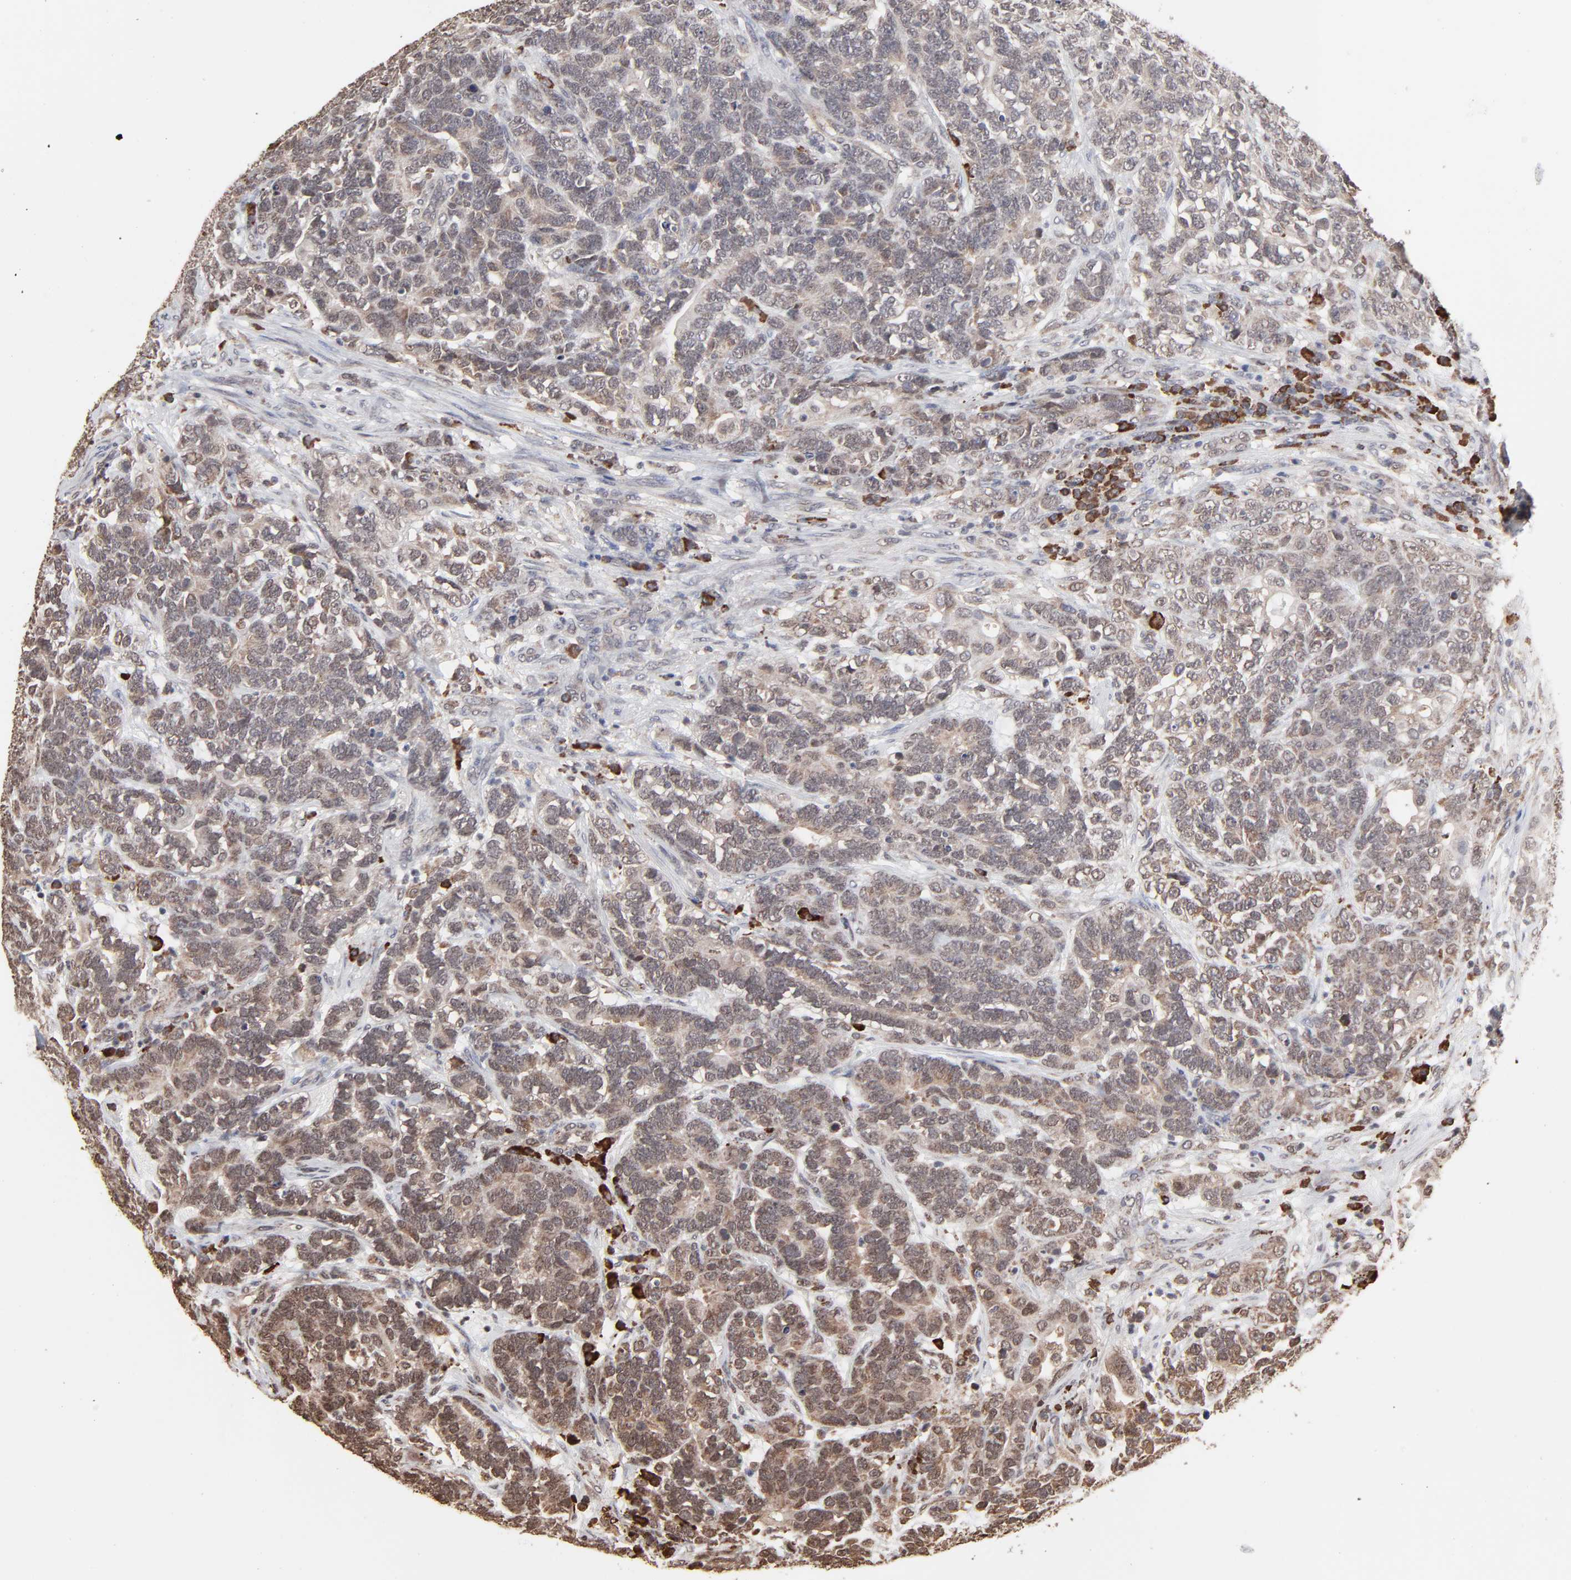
{"staining": {"intensity": "moderate", "quantity": ">75%", "location": "cytoplasmic/membranous,nuclear"}, "tissue": "testis cancer", "cell_type": "Tumor cells", "image_type": "cancer", "snomed": [{"axis": "morphology", "description": "Carcinoma, Embryonal, NOS"}, {"axis": "topography", "description": "Testis"}], "caption": "Tumor cells display moderate cytoplasmic/membranous and nuclear positivity in about >75% of cells in testis embryonal carcinoma. Using DAB (brown) and hematoxylin (blue) stains, captured at high magnification using brightfield microscopy.", "gene": "CHM", "patient": {"sex": "male", "age": 26}}